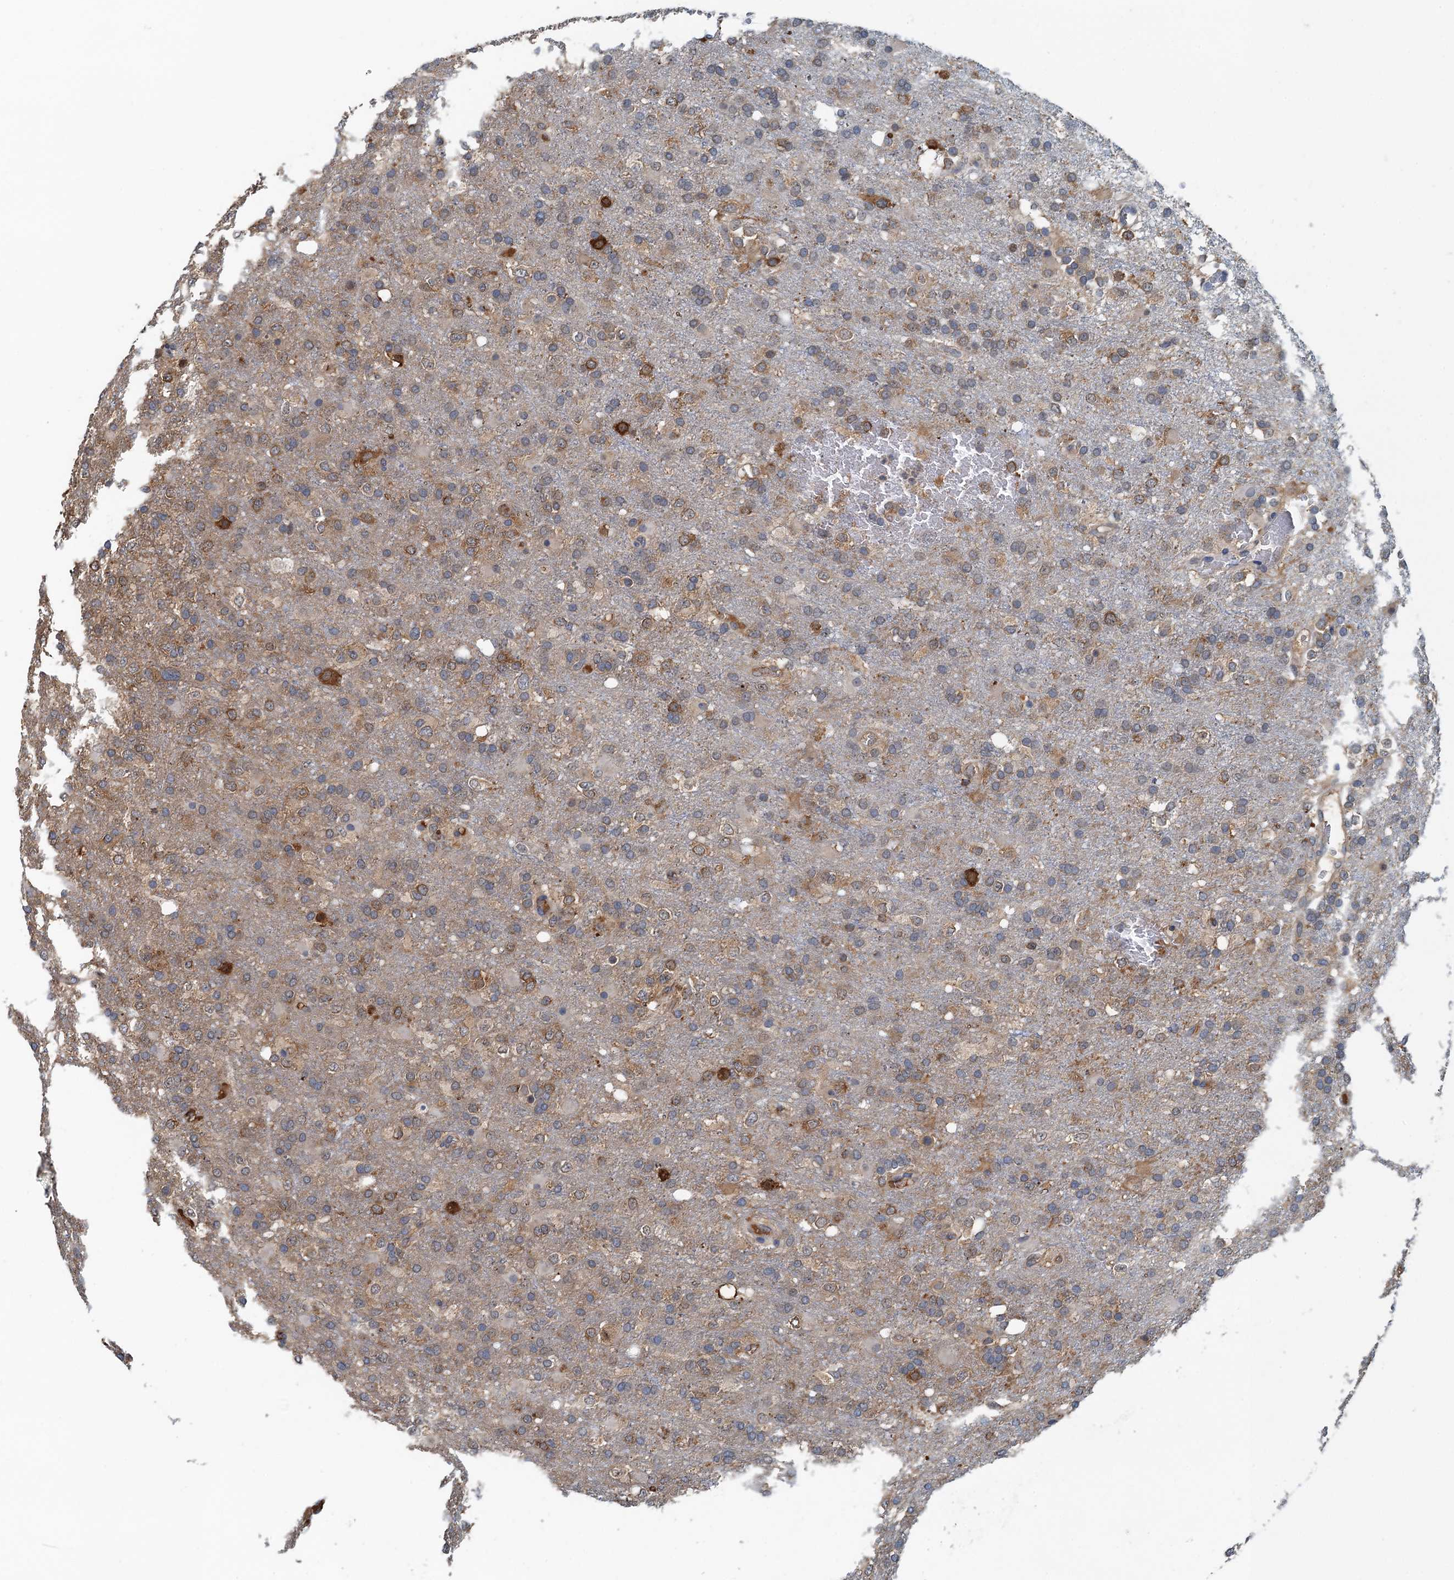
{"staining": {"intensity": "moderate", "quantity": "<25%", "location": "cytoplasmic/membranous"}, "tissue": "glioma", "cell_type": "Tumor cells", "image_type": "cancer", "snomed": [{"axis": "morphology", "description": "Glioma, malignant, High grade"}, {"axis": "topography", "description": "Brain"}], "caption": "A histopathology image showing moderate cytoplasmic/membranous staining in approximately <25% of tumor cells in glioma, as visualized by brown immunohistochemical staining.", "gene": "LSM14B", "patient": {"sex": "female", "age": 74}}